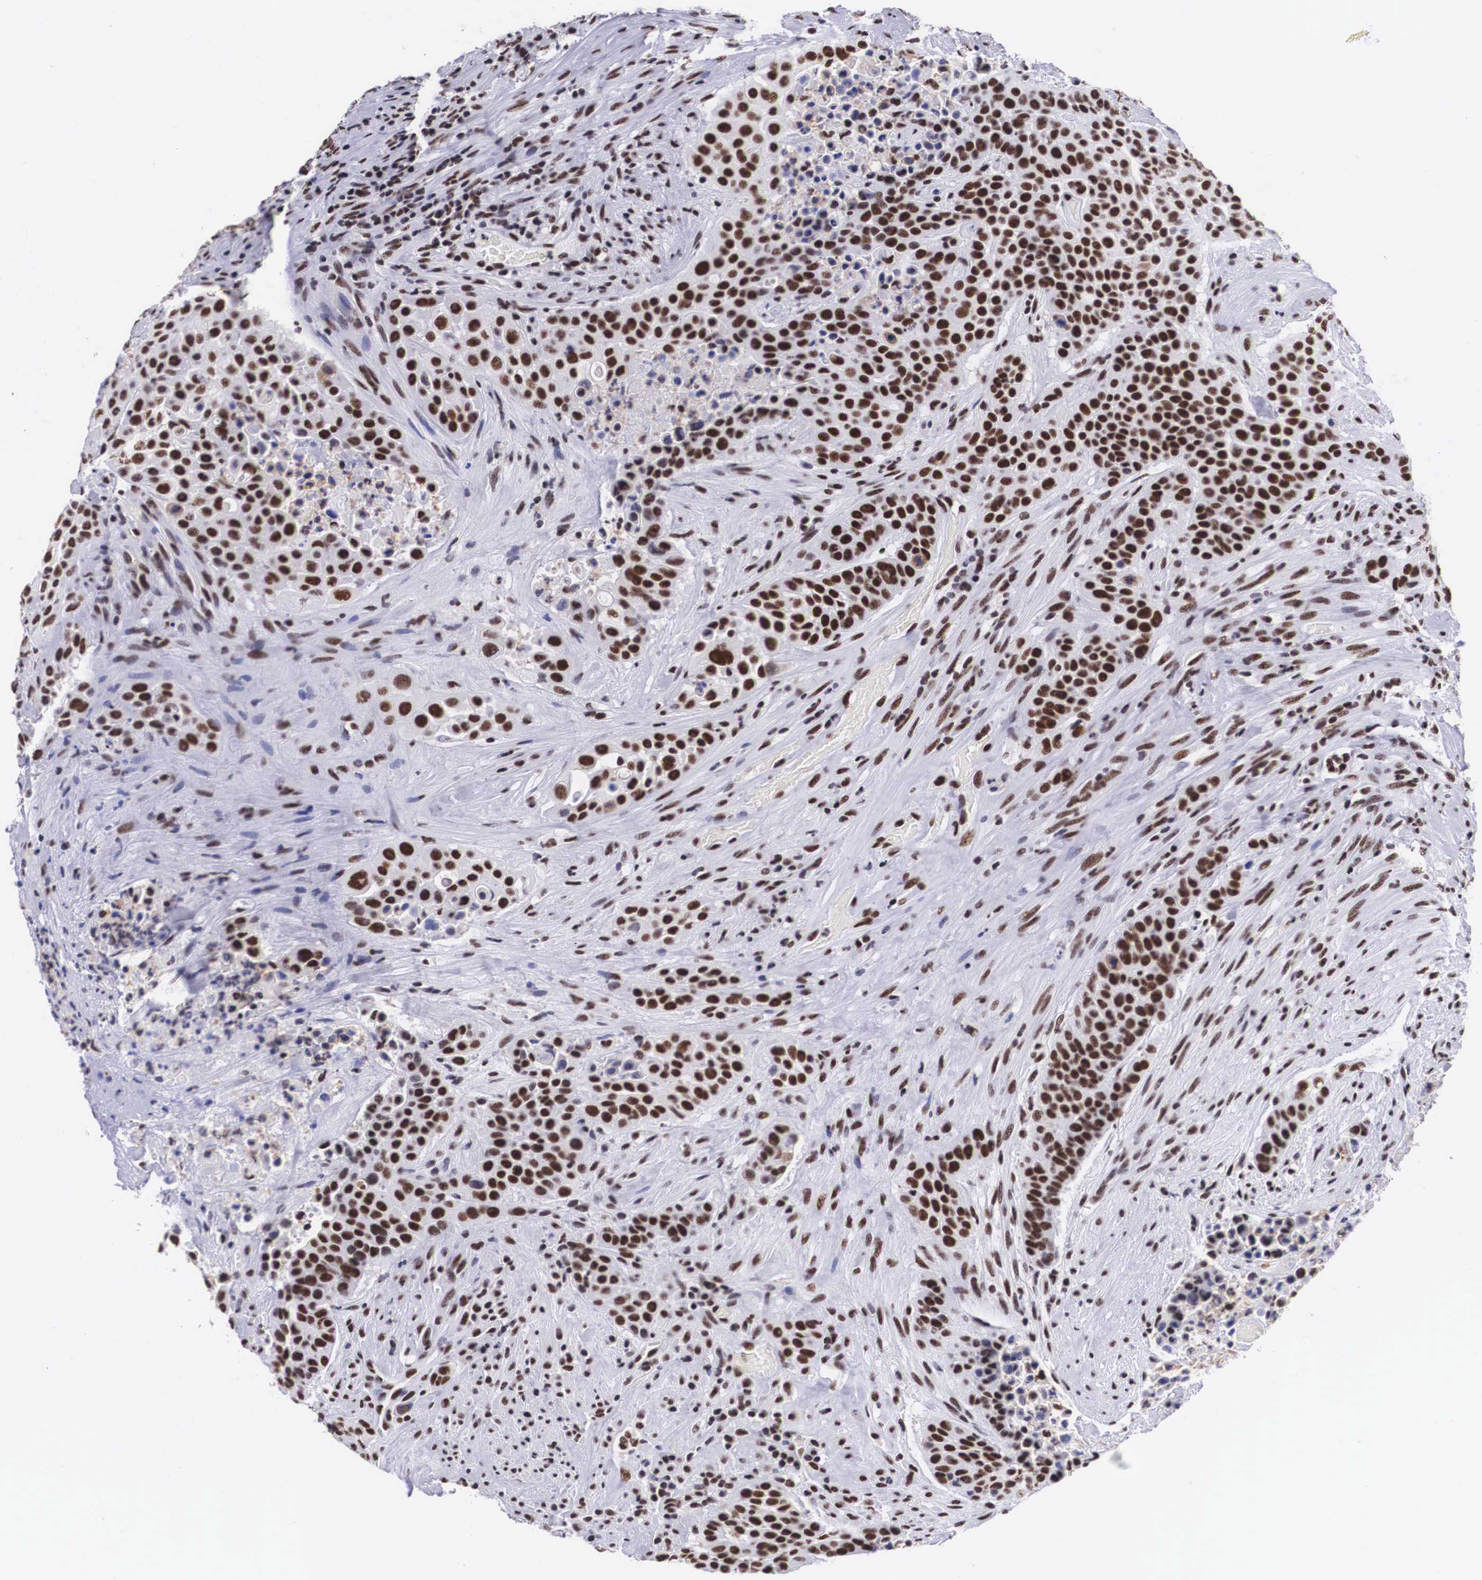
{"staining": {"intensity": "moderate", "quantity": ">75%", "location": "nuclear"}, "tissue": "urothelial cancer", "cell_type": "Tumor cells", "image_type": "cancer", "snomed": [{"axis": "morphology", "description": "Urothelial carcinoma, High grade"}, {"axis": "topography", "description": "Urinary bladder"}], "caption": "Immunohistochemistry (DAB) staining of human high-grade urothelial carcinoma demonstrates moderate nuclear protein expression in approximately >75% of tumor cells. (DAB (3,3'-diaminobenzidine) IHC, brown staining for protein, blue staining for nuclei).", "gene": "SF3A1", "patient": {"sex": "male", "age": 74}}